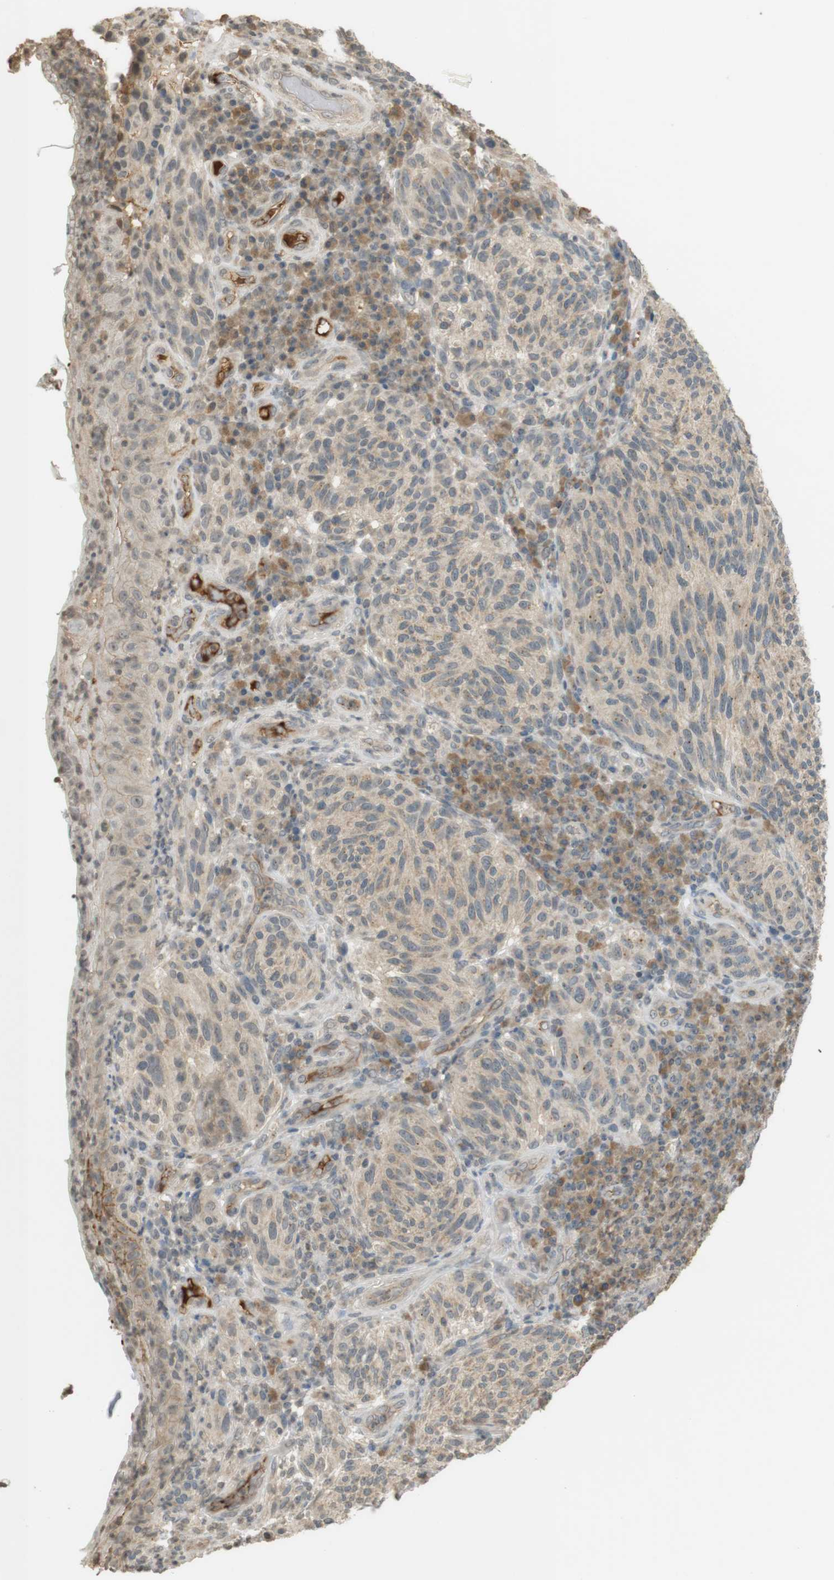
{"staining": {"intensity": "weak", "quantity": "25%-75%", "location": "cytoplasmic/membranous"}, "tissue": "melanoma", "cell_type": "Tumor cells", "image_type": "cancer", "snomed": [{"axis": "morphology", "description": "Malignant melanoma, NOS"}, {"axis": "topography", "description": "Skin"}], "caption": "The histopathology image reveals a brown stain indicating the presence of a protein in the cytoplasmic/membranous of tumor cells in malignant melanoma.", "gene": "SRR", "patient": {"sex": "female", "age": 73}}